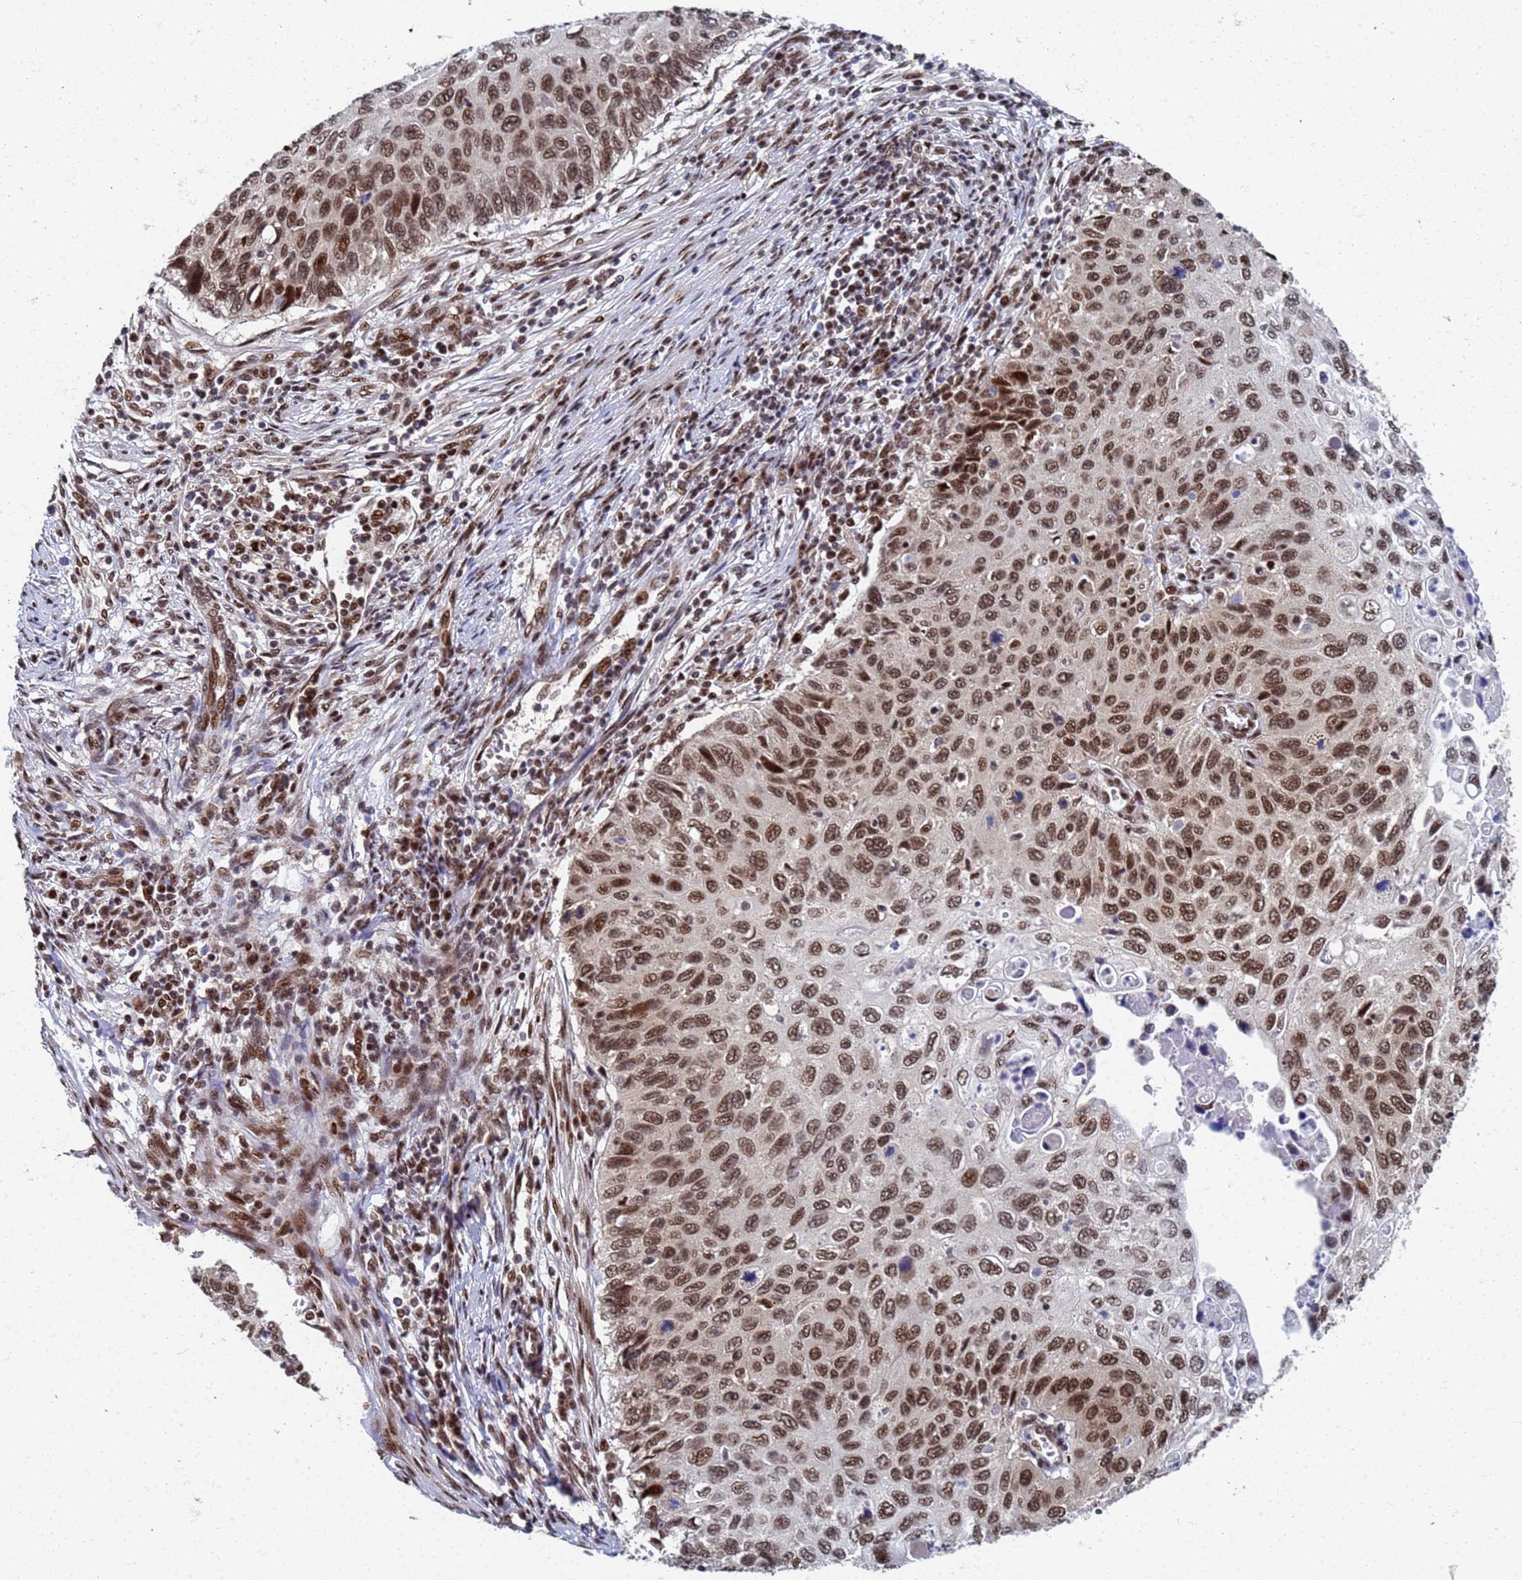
{"staining": {"intensity": "strong", "quantity": ">75%", "location": "nuclear"}, "tissue": "cervical cancer", "cell_type": "Tumor cells", "image_type": "cancer", "snomed": [{"axis": "morphology", "description": "Squamous cell carcinoma, NOS"}, {"axis": "topography", "description": "Cervix"}], "caption": "This image demonstrates IHC staining of human cervical cancer (squamous cell carcinoma), with high strong nuclear expression in approximately >75% of tumor cells.", "gene": "AP5Z1", "patient": {"sex": "female", "age": 70}}